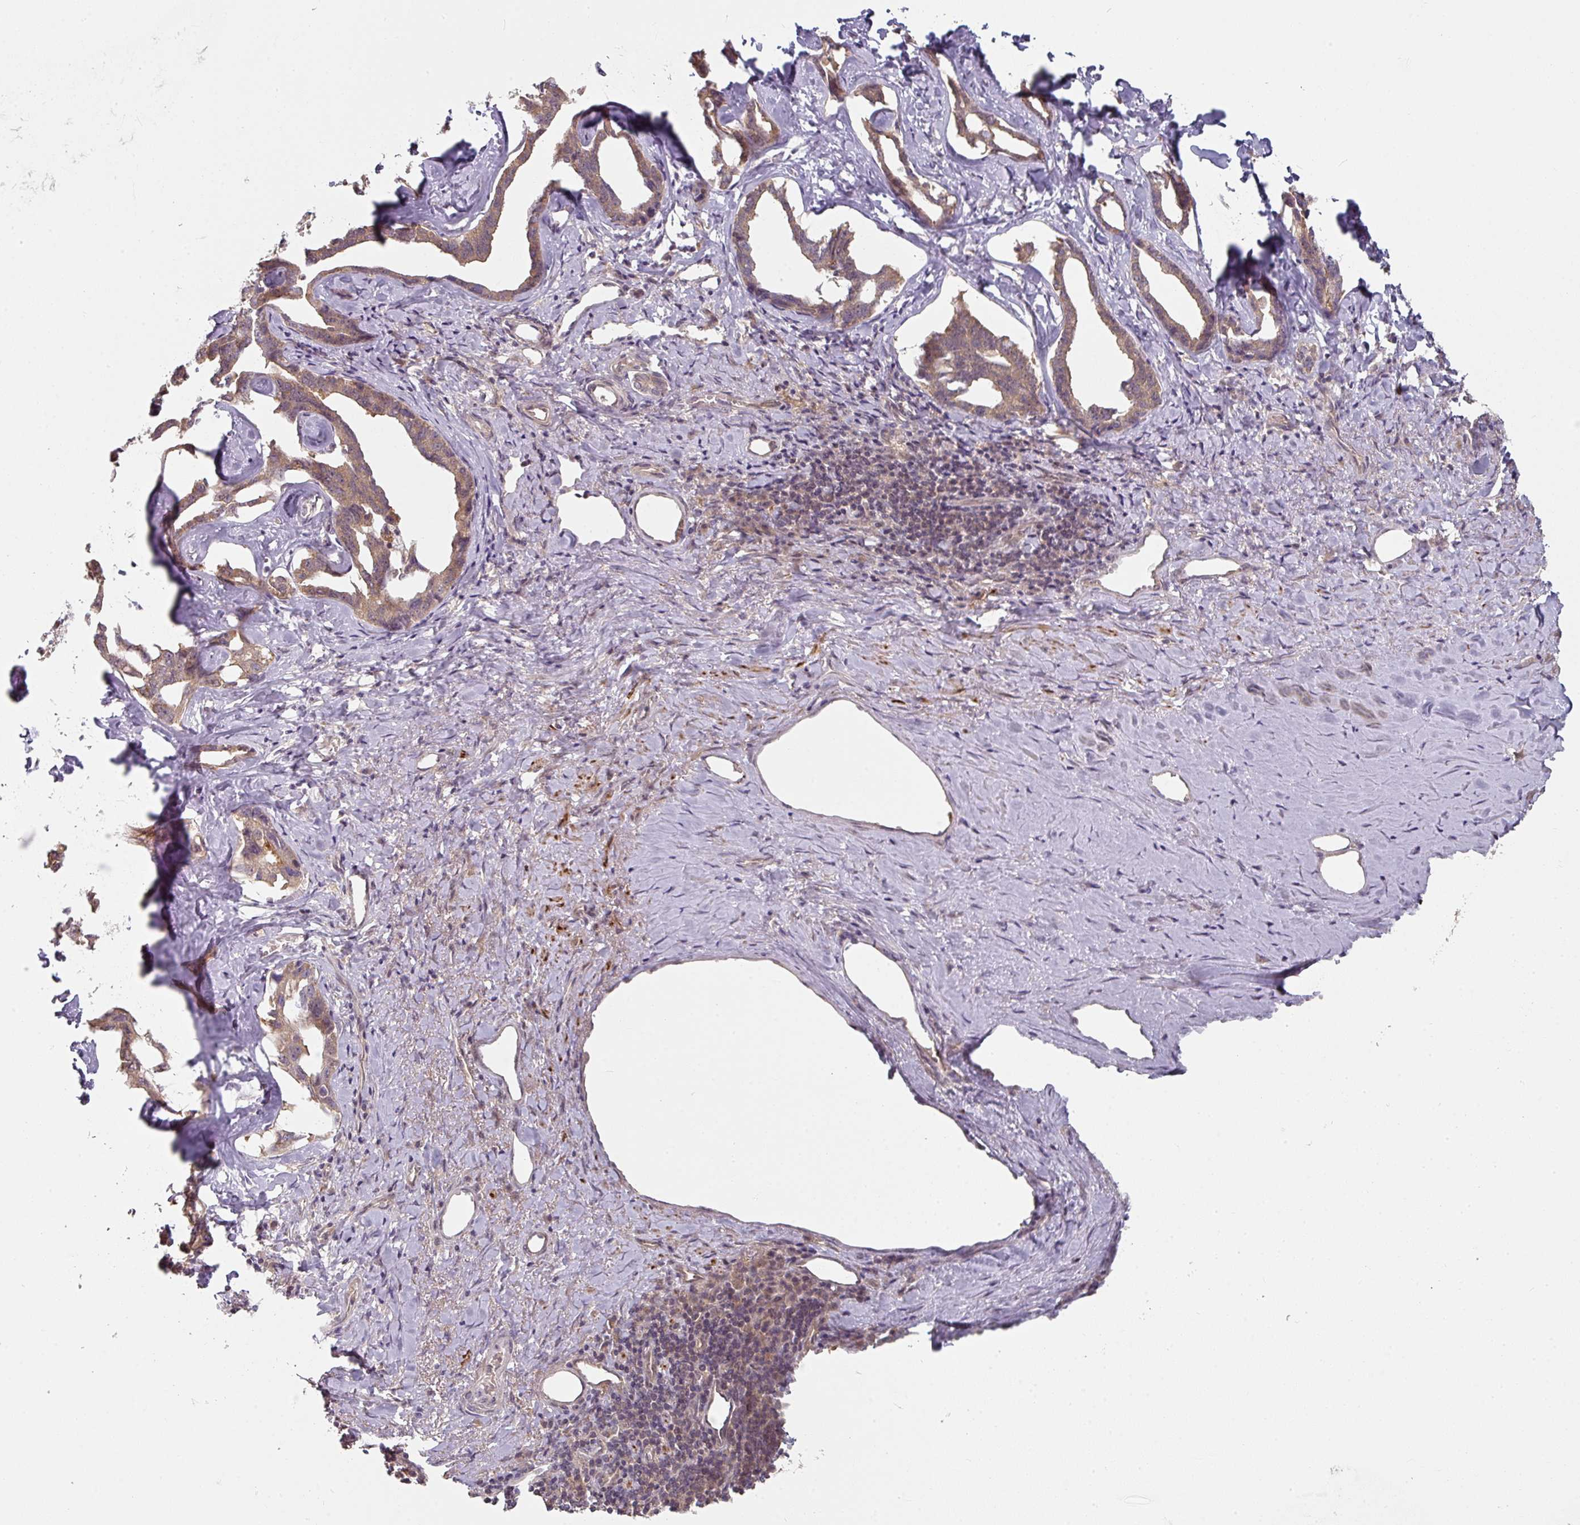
{"staining": {"intensity": "moderate", "quantity": ">75%", "location": "cytoplasmic/membranous"}, "tissue": "liver cancer", "cell_type": "Tumor cells", "image_type": "cancer", "snomed": [{"axis": "morphology", "description": "Cholangiocarcinoma"}, {"axis": "topography", "description": "Liver"}], "caption": "Liver cholangiocarcinoma stained for a protein displays moderate cytoplasmic/membranous positivity in tumor cells.", "gene": "MAP2K2", "patient": {"sex": "male", "age": 59}}